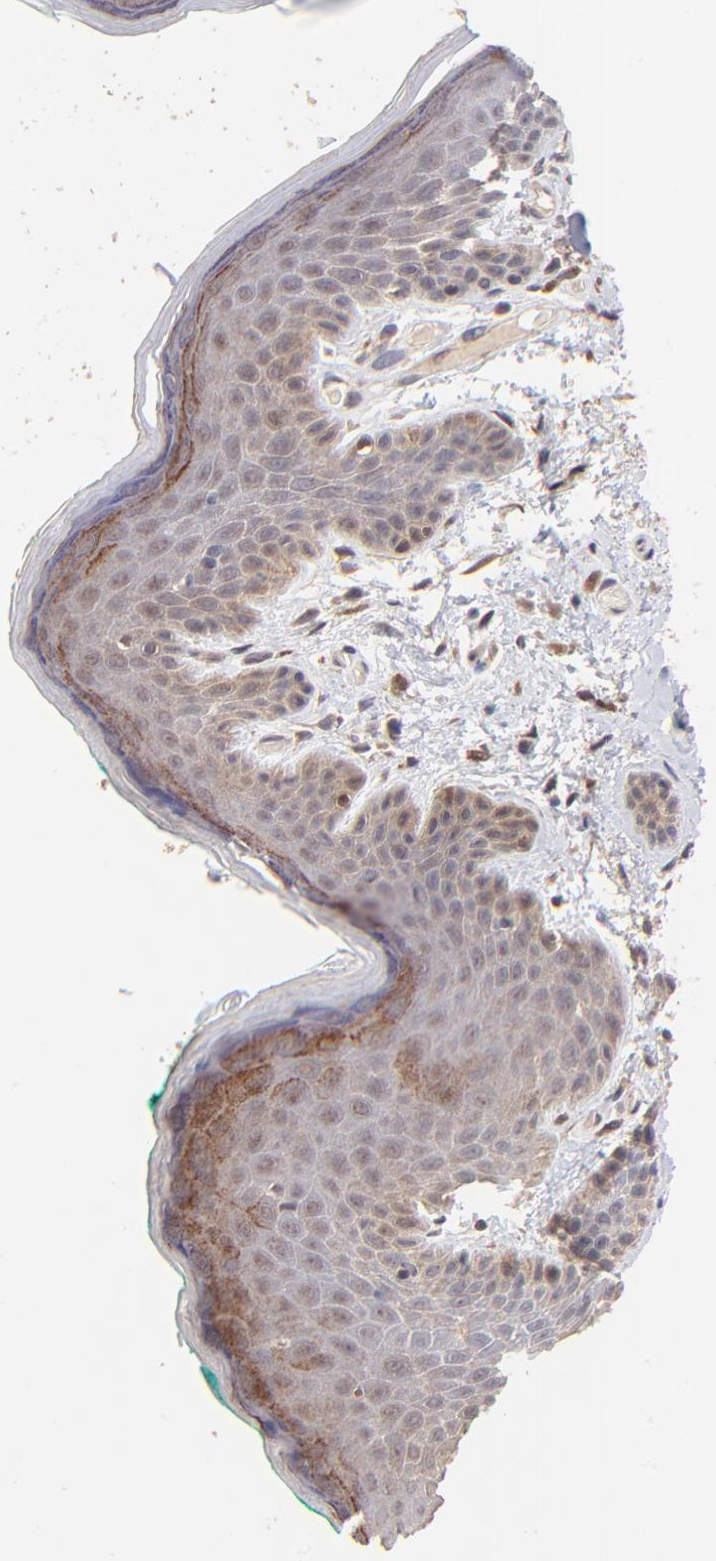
{"staining": {"intensity": "strong", "quantity": ">75%", "location": "cytoplasmic/membranous"}, "tissue": "skin", "cell_type": "Epidermal cells", "image_type": "normal", "snomed": [{"axis": "morphology", "description": "Normal tissue, NOS"}, {"axis": "topography", "description": "Anal"}], "caption": "Protein staining of normal skin reveals strong cytoplasmic/membranous staining in approximately >75% of epidermal cells.", "gene": "BAIAP2L2", "patient": {"sex": "male", "age": 74}}